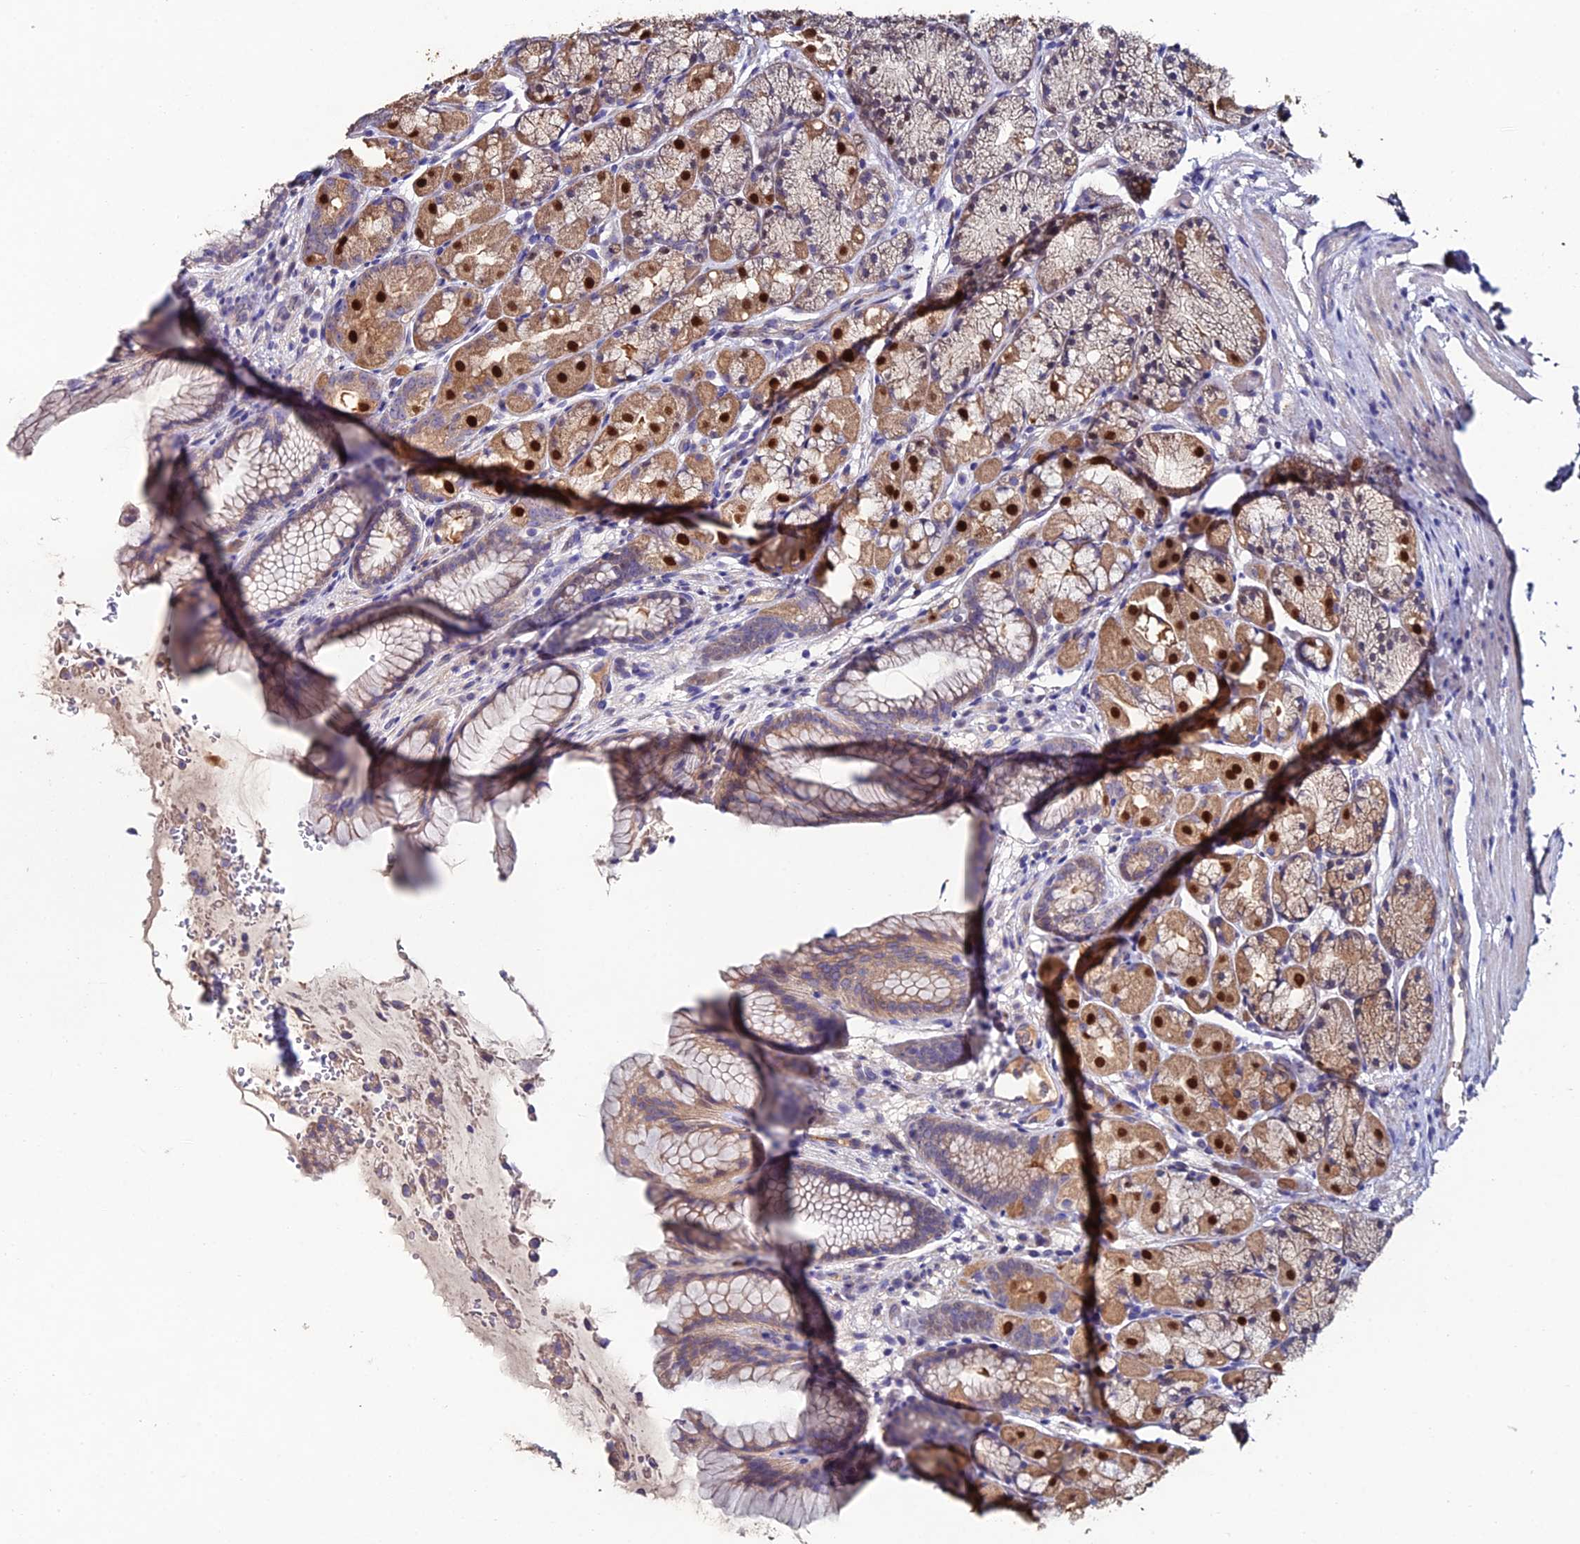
{"staining": {"intensity": "strong", "quantity": "25%-75%", "location": "cytoplasmic/membranous,nuclear"}, "tissue": "stomach", "cell_type": "Glandular cells", "image_type": "normal", "snomed": [{"axis": "morphology", "description": "Normal tissue, NOS"}, {"axis": "topography", "description": "Stomach"}], "caption": "Immunohistochemistry of benign stomach reveals high levels of strong cytoplasmic/membranous,nuclear positivity in about 25%-75% of glandular cells.", "gene": "ESRRG", "patient": {"sex": "male", "age": 63}}